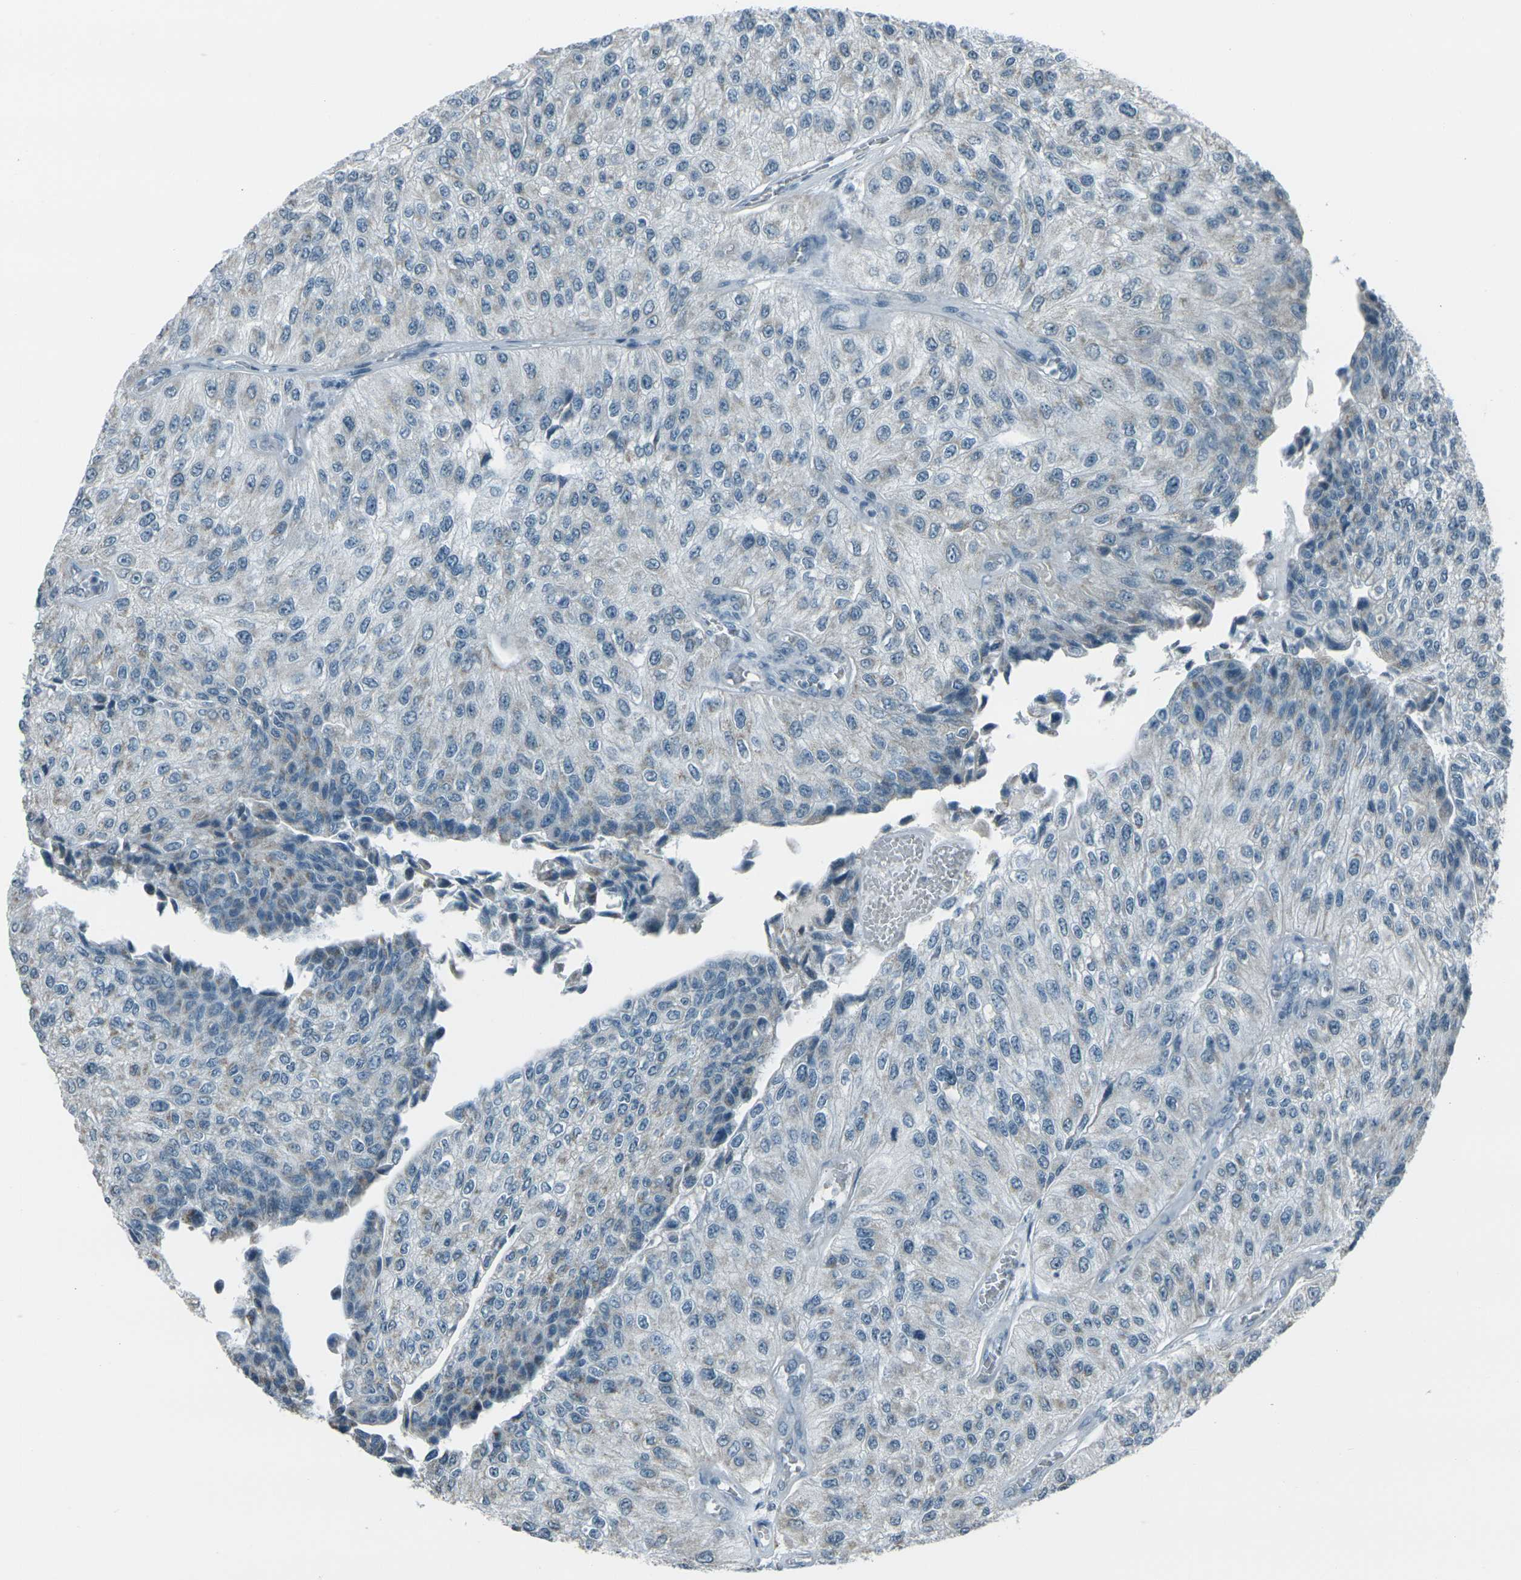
{"staining": {"intensity": "weak", "quantity": "<25%", "location": "cytoplasmic/membranous"}, "tissue": "urothelial cancer", "cell_type": "Tumor cells", "image_type": "cancer", "snomed": [{"axis": "morphology", "description": "Urothelial carcinoma, High grade"}, {"axis": "topography", "description": "Kidney"}, {"axis": "topography", "description": "Urinary bladder"}], "caption": "An immunohistochemistry (IHC) histopathology image of high-grade urothelial carcinoma is shown. There is no staining in tumor cells of high-grade urothelial carcinoma.", "gene": "H2BC1", "patient": {"sex": "male", "age": 77}}